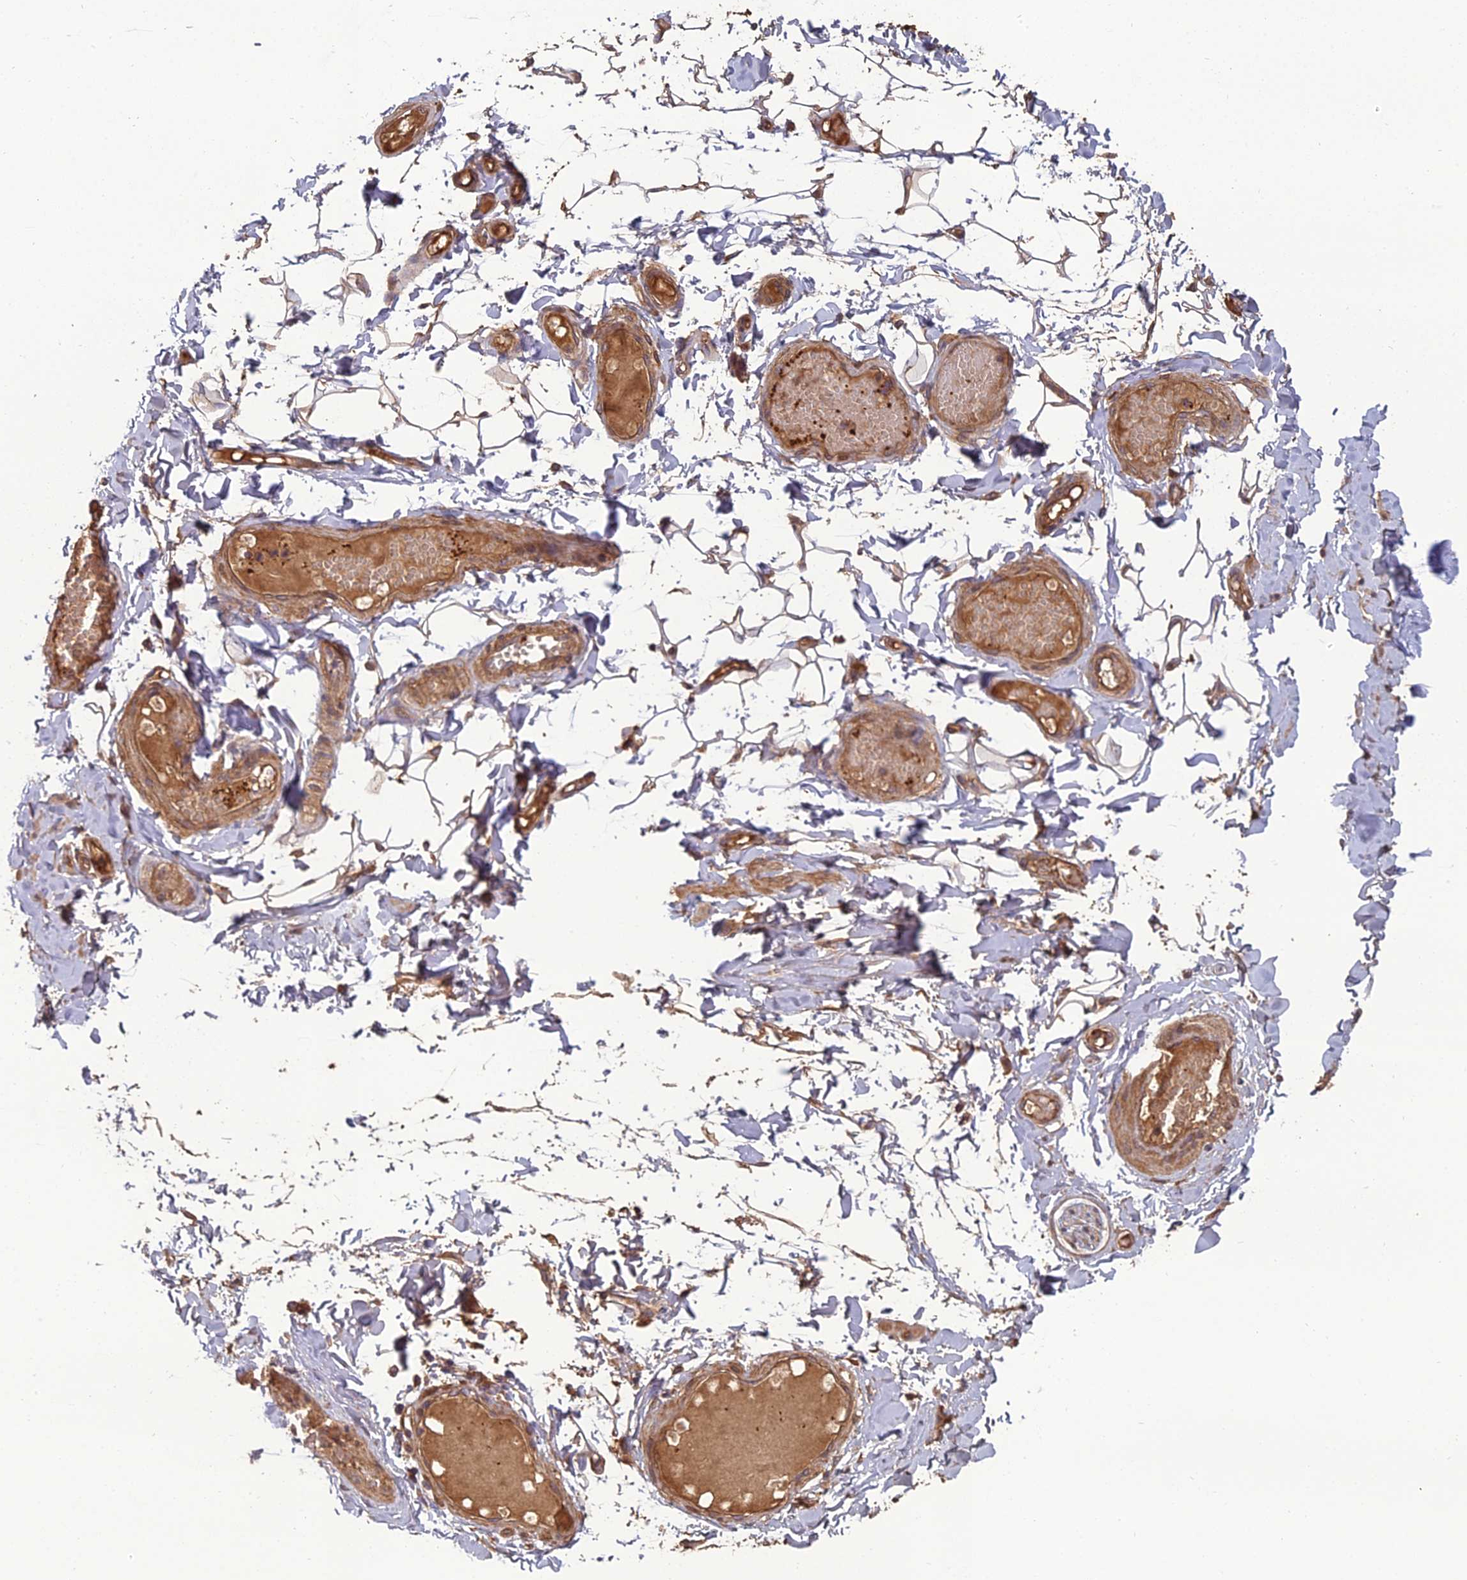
{"staining": {"intensity": "weak", "quantity": ">75%", "location": "cytoplasmic/membranous"}, "tissue": "adipose tissue", "cell_type": "Adipocytes", "image_type": "normal", "snomed": [{"axis": "morphology", "description": "Normal tissue, NOS"}, {"axis": "topography", "description": "Adipose tissue"}, {"axis": "topography", "description": "Vascular tissue"}, {"axis": "topography", "description": "Peripheral nerve tissue"}], "caption": "DAB immunohistochemical staining of benign adipose tissue demonstrates weak cytoplasmic/membranous protein staining in approximately >75% of adipocytes.", "gene": "ATP6V0A2", "patient": {"sex": "male", "age": 25}}